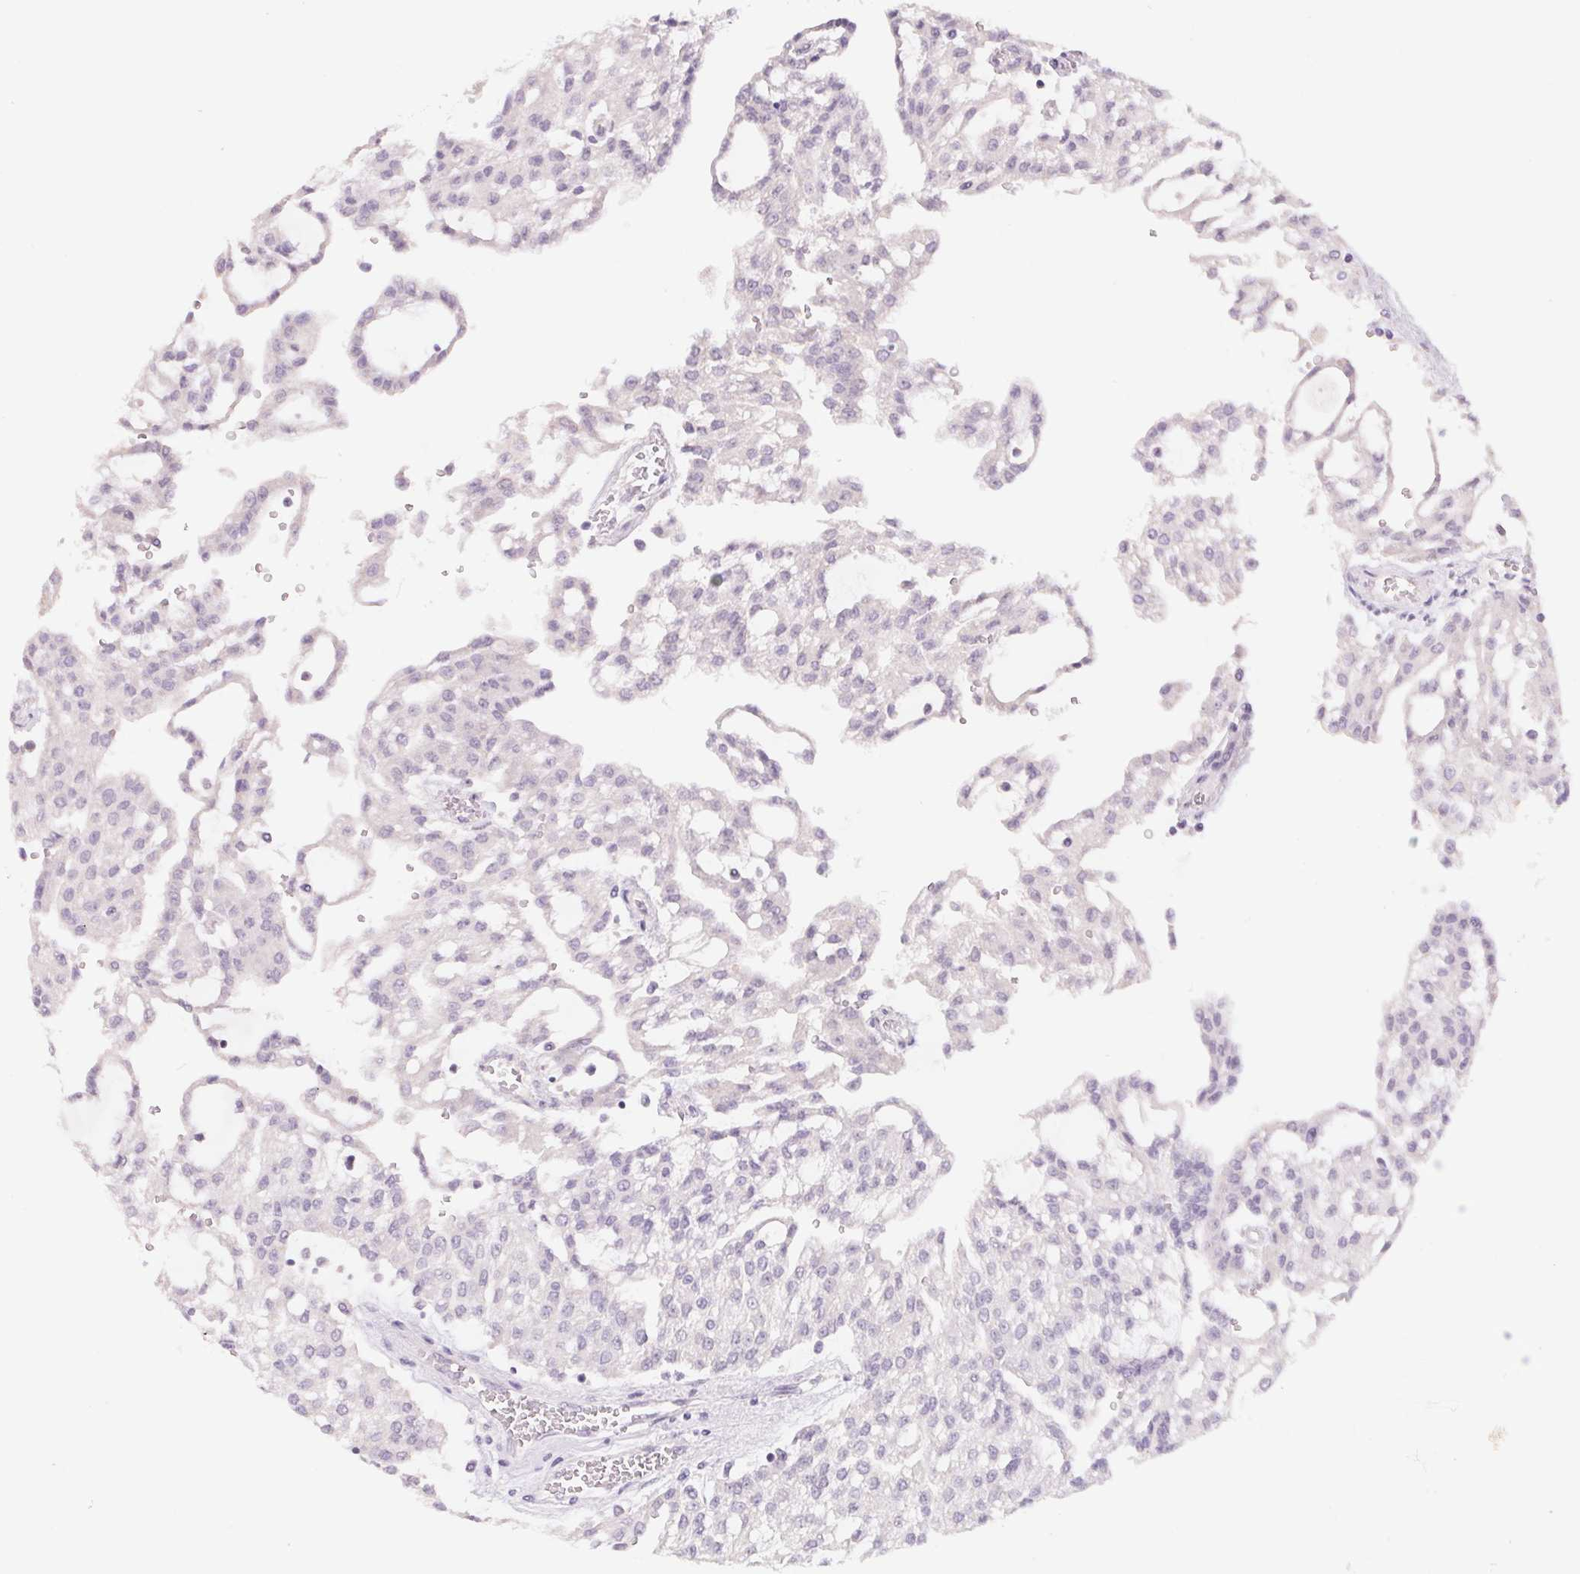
{"staining": {"intensity": "negative", "quantity": "none", "location": "none"}, "tissue": "renal cancer", "cell_type": "Tumor cells", "image_type": "cancer", "snomed": [{"axis": "morphology", "description": "Adenocarcinoma, NOS"}, {"axis": "topography", "description": "Kidney"}], "caption": "Human adenocarcinoma (renal) stained for a protein using immunohistochemistry demonstrates no positivity in tumor cells.", "gene": "PNMA8B", "patient": {"sex": "male", "age": 63}}